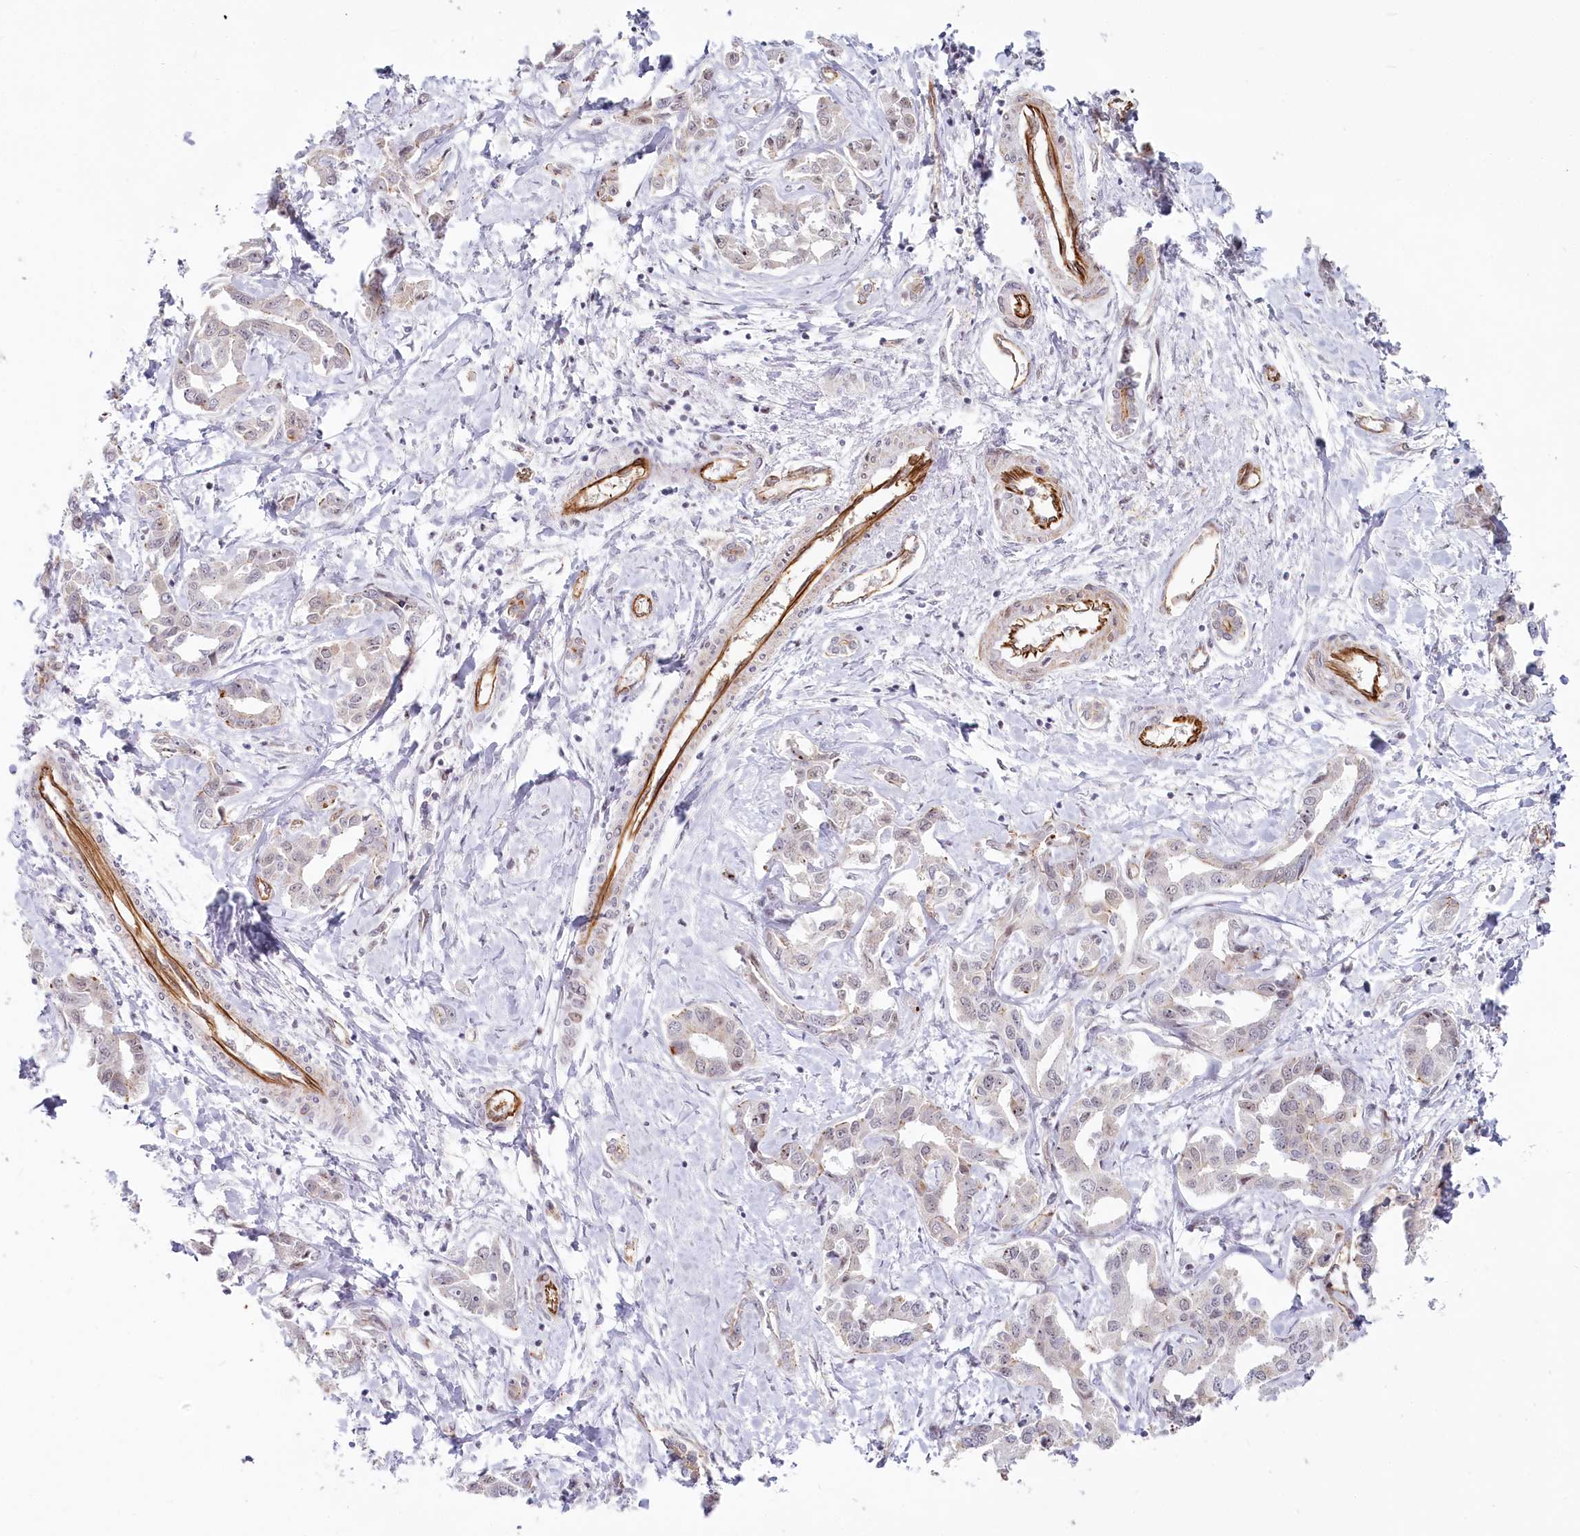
{"staining": {"intensity": "moderate", "quantity": "<25%", "location": "nuclear"}, "tissue": "liver cancer", "cell_type": "Tumor cells", "image_type": "cancer", "snomed": [{"axis": "morphology", "description": "Cholangiocarcinoma"}, {"axis": "topography", "description": "Liver"}], "caption": "Liver cholangiocarcinoma stained with a brown dye displays moderate nuclear positive positivity in approximately <25% of tumor cells.", "gene": "ABHD8", "patient": {"sex": "male", "age": 59}}